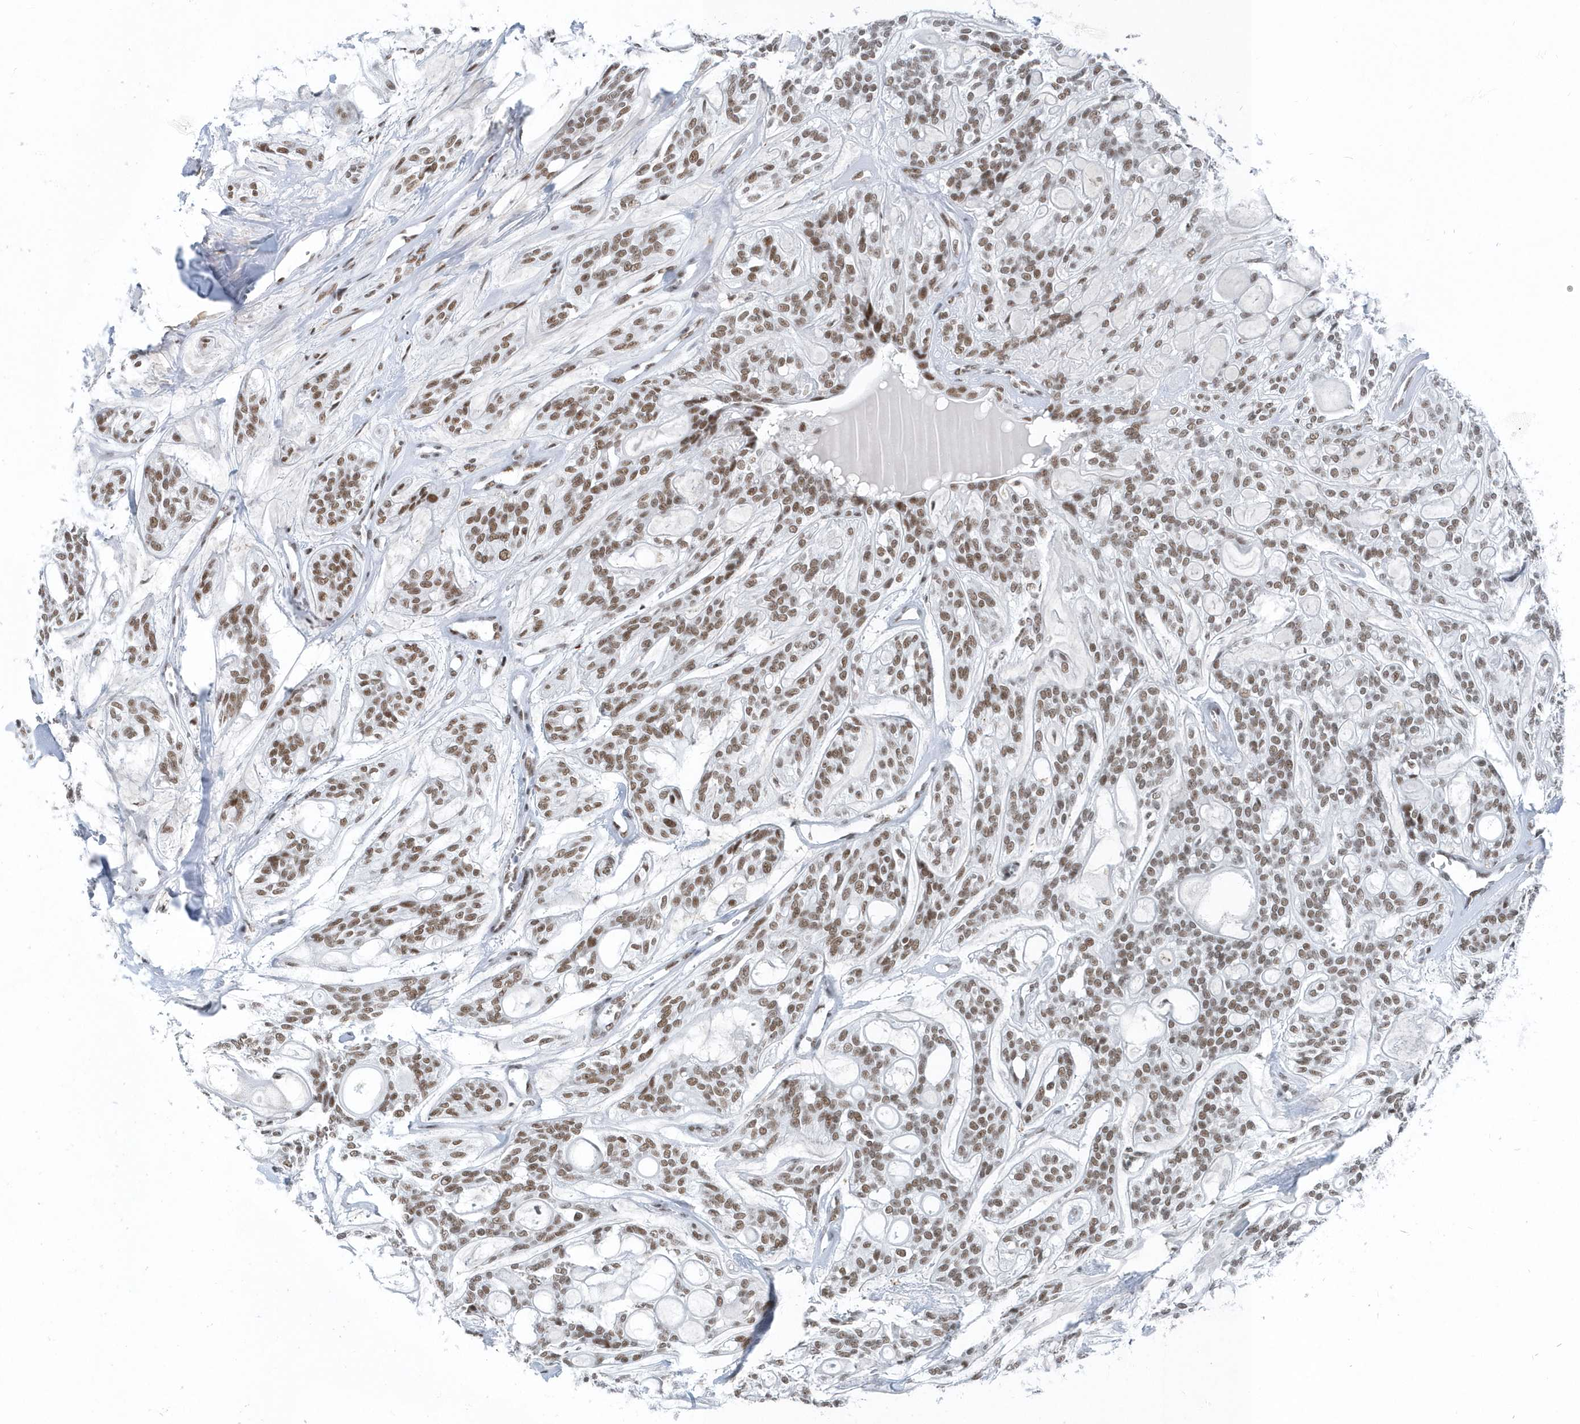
{"staining": {"intensity": "moderate", "quantity": ">75%", "location": "nuclear"}, "tissue": "head and neck cancer", "cell_type": "Tumor cells", "image_type": "cancer", "snomed": [{"axis": "morphology", "description": "Adenocarcinoma, NOS"}, {"axis": "topography", "description": "Head-Neck"}], "caption": "A photomicrograph showing moderate nuclear positivity in approximately >75% of tumor cells in head and neck adenocarcinoma, as visualized by brown immunohistochemical staining.", "gene": "FIP1L1", "patient": {"sex": "male", "age": 66}}